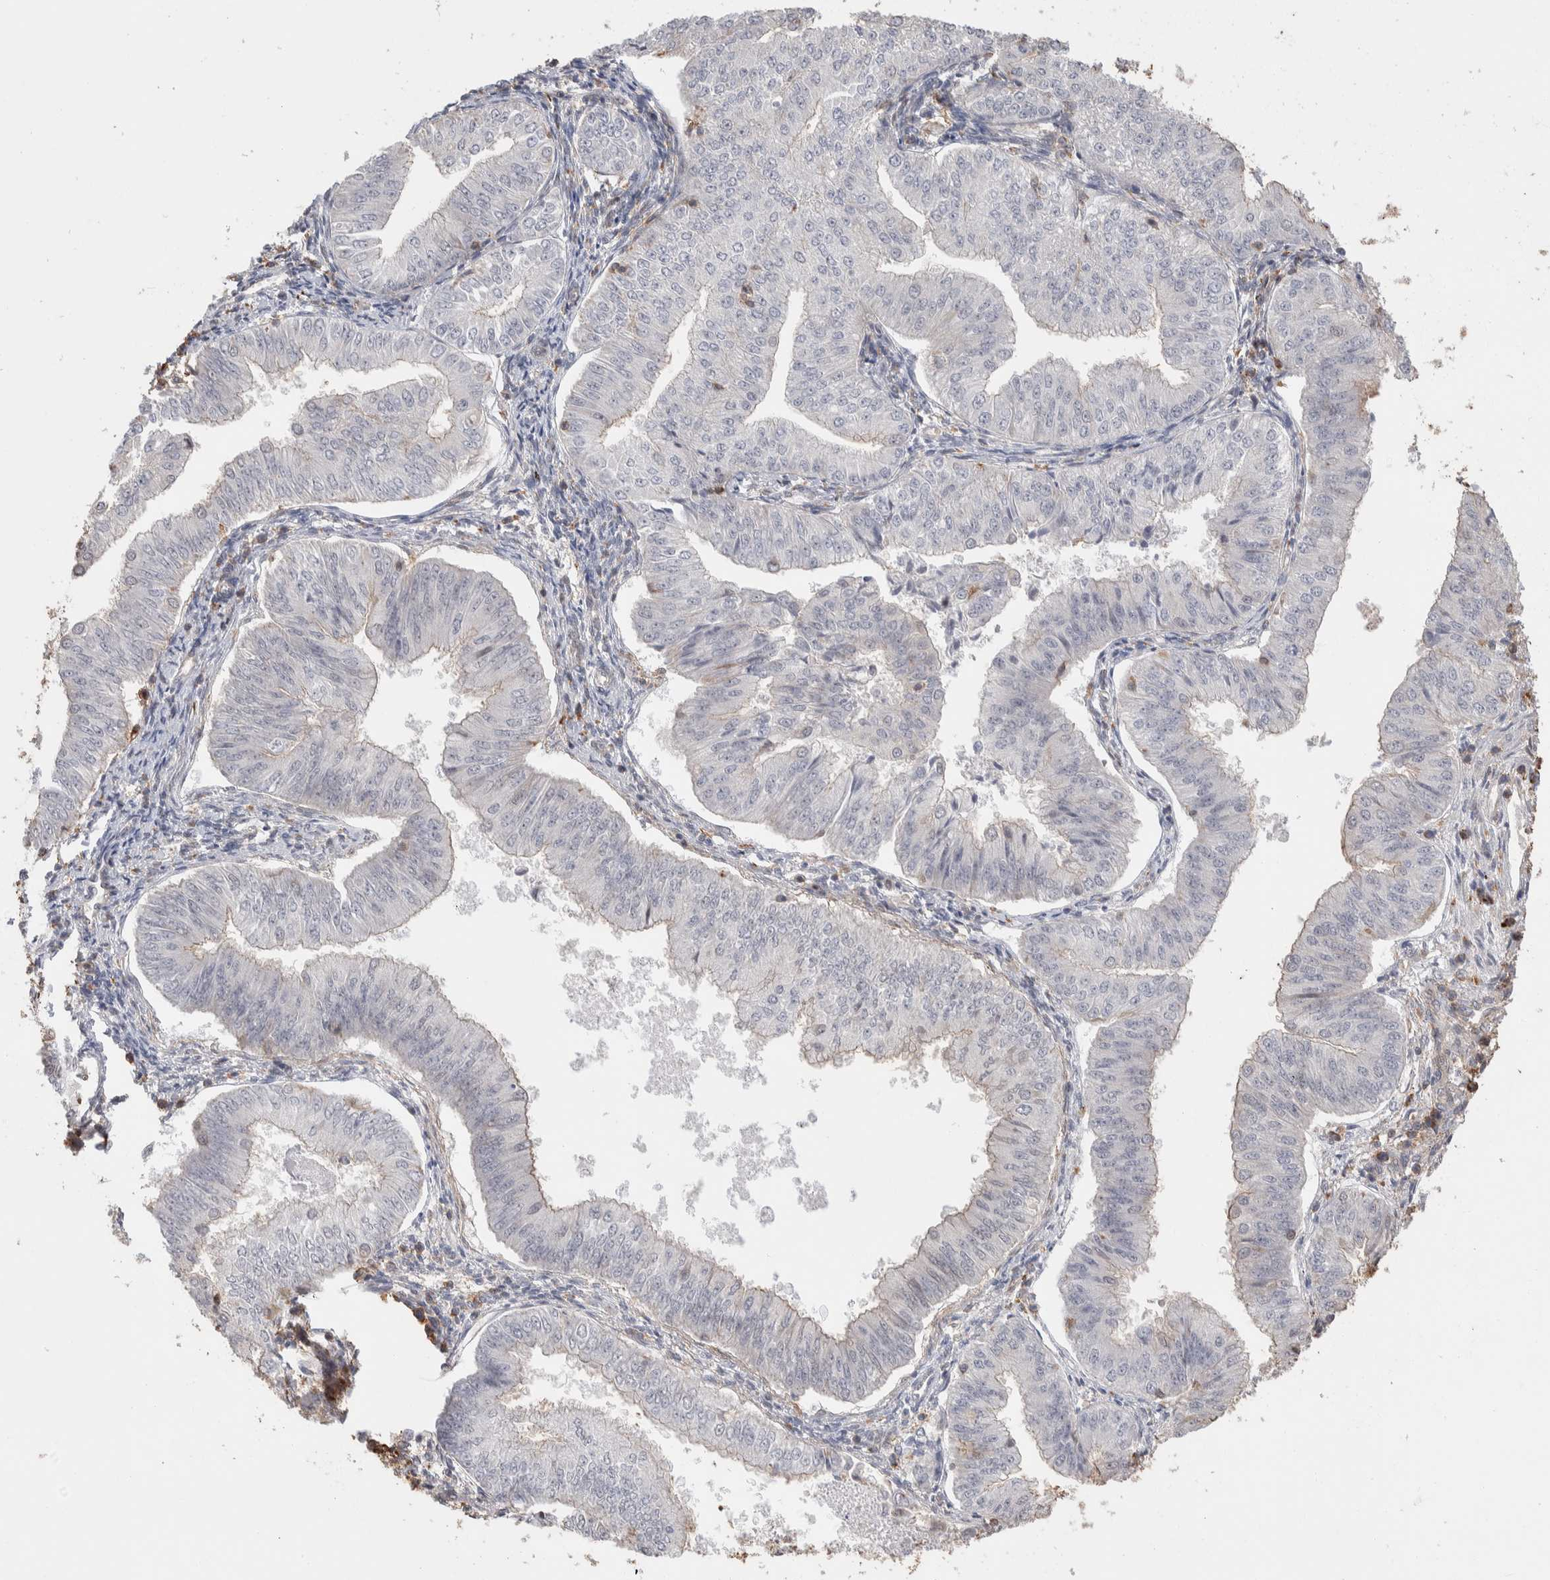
{"staining": {"intensity": "negative", "quantity": "none", "location": "none"}, "tissue": "endometrial cancer", "cell_type": "Tumor cells", "image_type": "cancer", "snomed": [{"axis": "morphology", "description": "Normal tissue, NOS"}, {"axis": "morphology", "description": "Adenocarcinoma, NOS"}, {"axis": "topography", "description": "Endometrium"}], "caption": "DAB (3,3'-diaminobenzidine) immunohistochemical staining of human endometrial cancer shows no significant expression in tumor cells.", "gene": "ZNF704", "patient": {"sex": "female", "age": 53}}